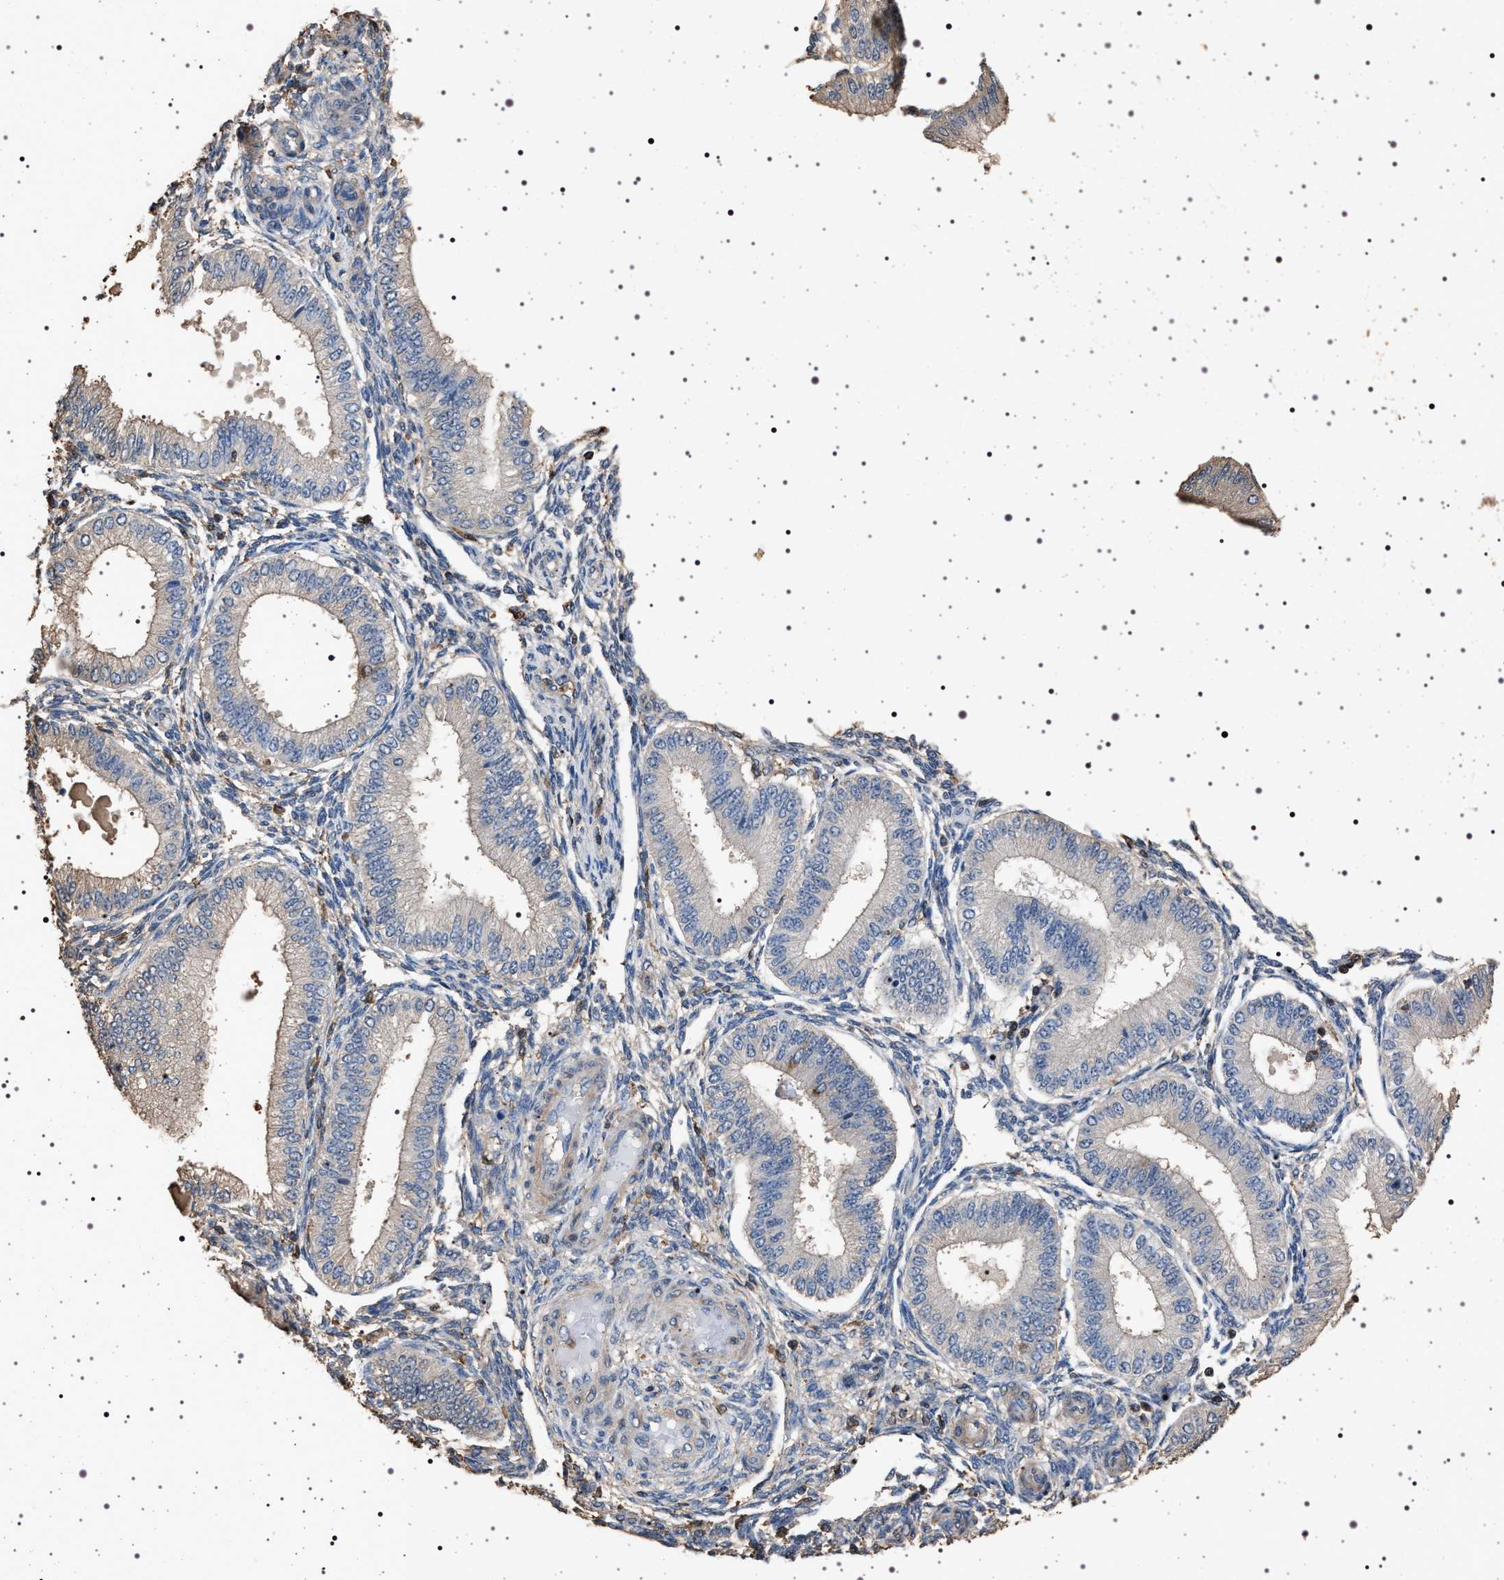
{"staining": {"intensity": "negative", "quantity": "none", "location": "none"}, "tissue": "endometrium", "cell_type": "Cells in endometrial stroma", "image_type": "normal", "snomed": [{"axis": "morphology", "description": "Normal tissue, NOS"}, {"axis": "topography", "description": "Endometrium"}], "caption": "Endometrium stained for a protein using IHC exhibits no expression cells in endometrial stroma.", "gene": "SMAP2", "patient": {"sex": "female", "age": 39}}